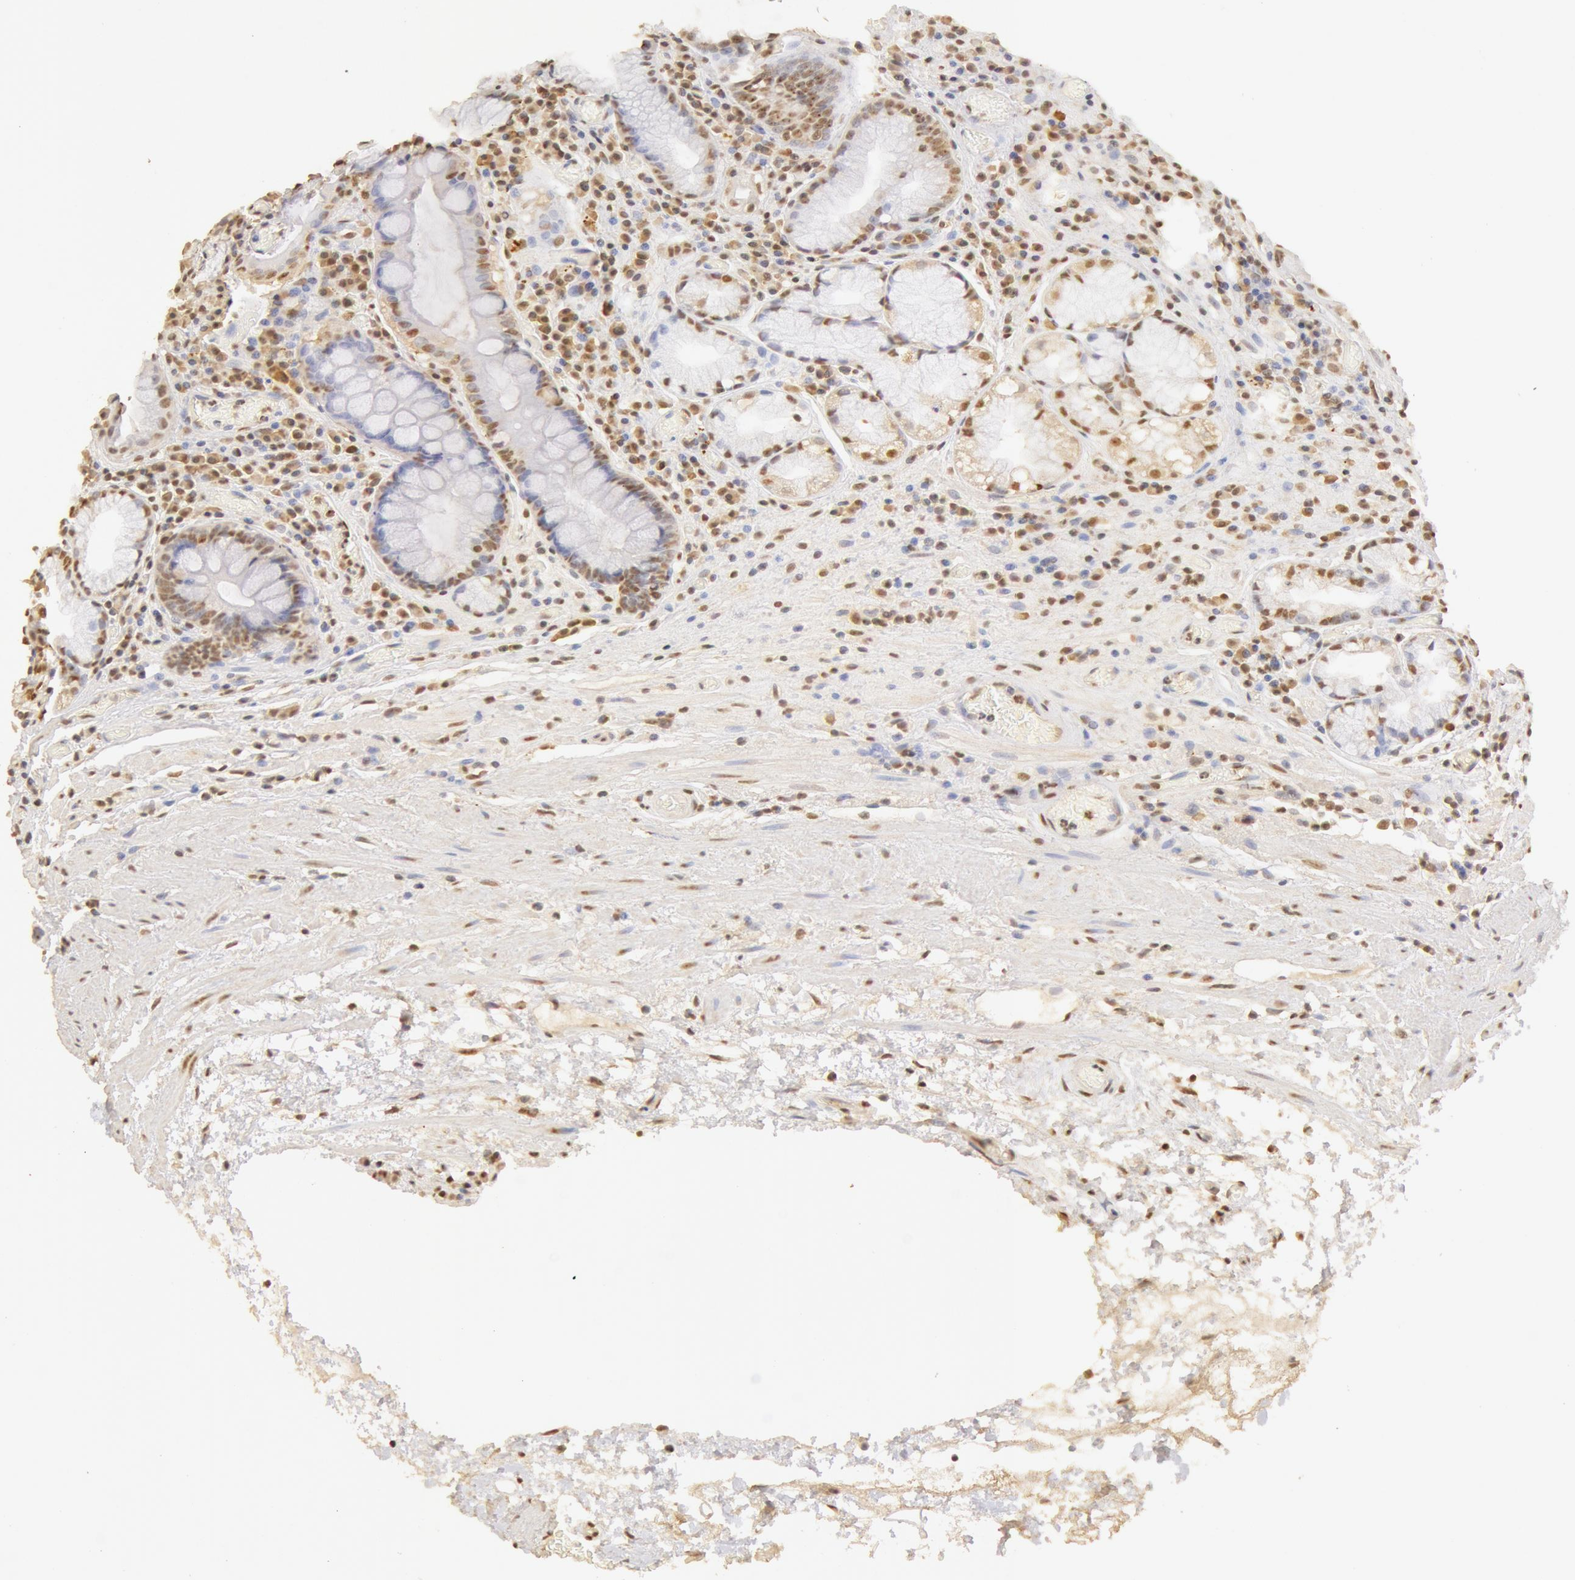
{"staining": {"intensity": "moderate", "quantity": ">75%", "location": "cytoplasmic/membranous,nuclear"}, "tissue": "stomach", "cell_type": "Glandular cells", "image_type": "normal", "snomed": [{"axis": "morphology", "description": "Normal tissue, NOS"}, {"axis": "topography", "description": "Stomach, lower"}, {"axis": "topography", "description": "Duodenum"}], "caption": "This histopathology image demonstrates IHC staining of normal human stomach, with medium moderate cytoplasmic/membranous,nuclear positivity in about >75% of glandular cells.", "gene": "SNRNP70", "patient": {"sex": "male", "age": 84}}